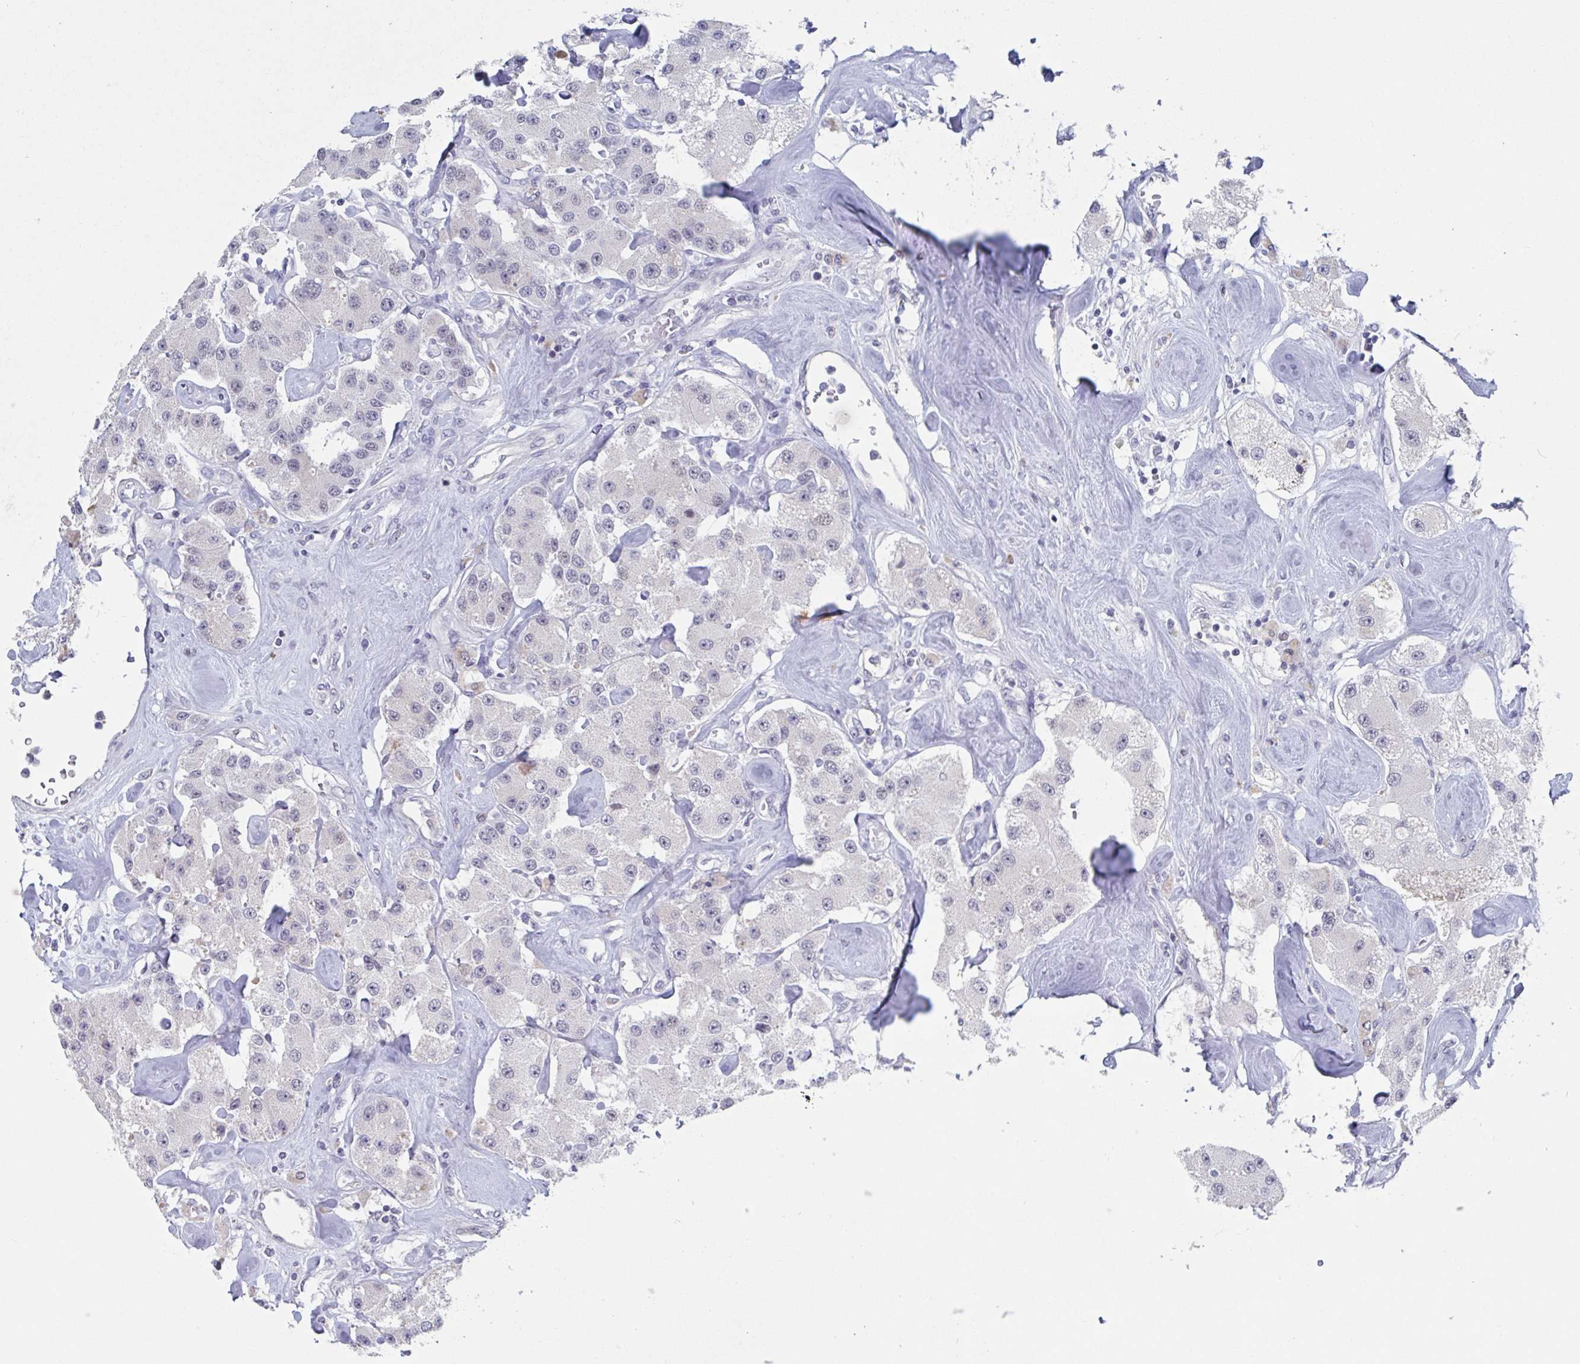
{"staining": {"intensity": "negative", "quantity": "none", "location": "none"}, "tissue": "carcinoid", "cell_type": "Tumor cells", "image_type": "cancer", "snomed": [{"axis": "morphology", "description": "Carcinoid, malignant, NOS"}, {"axis": "topography", "description": "Pancreas"}], "caption": "An image of carcinoid stained for a protein exhibits no brown staining in tumor cells. (Immunohistochemistry, brightfield microscopy, high magnification).", "gene": "KDM4D", "patient": {"sex": "male", "age": 41}}